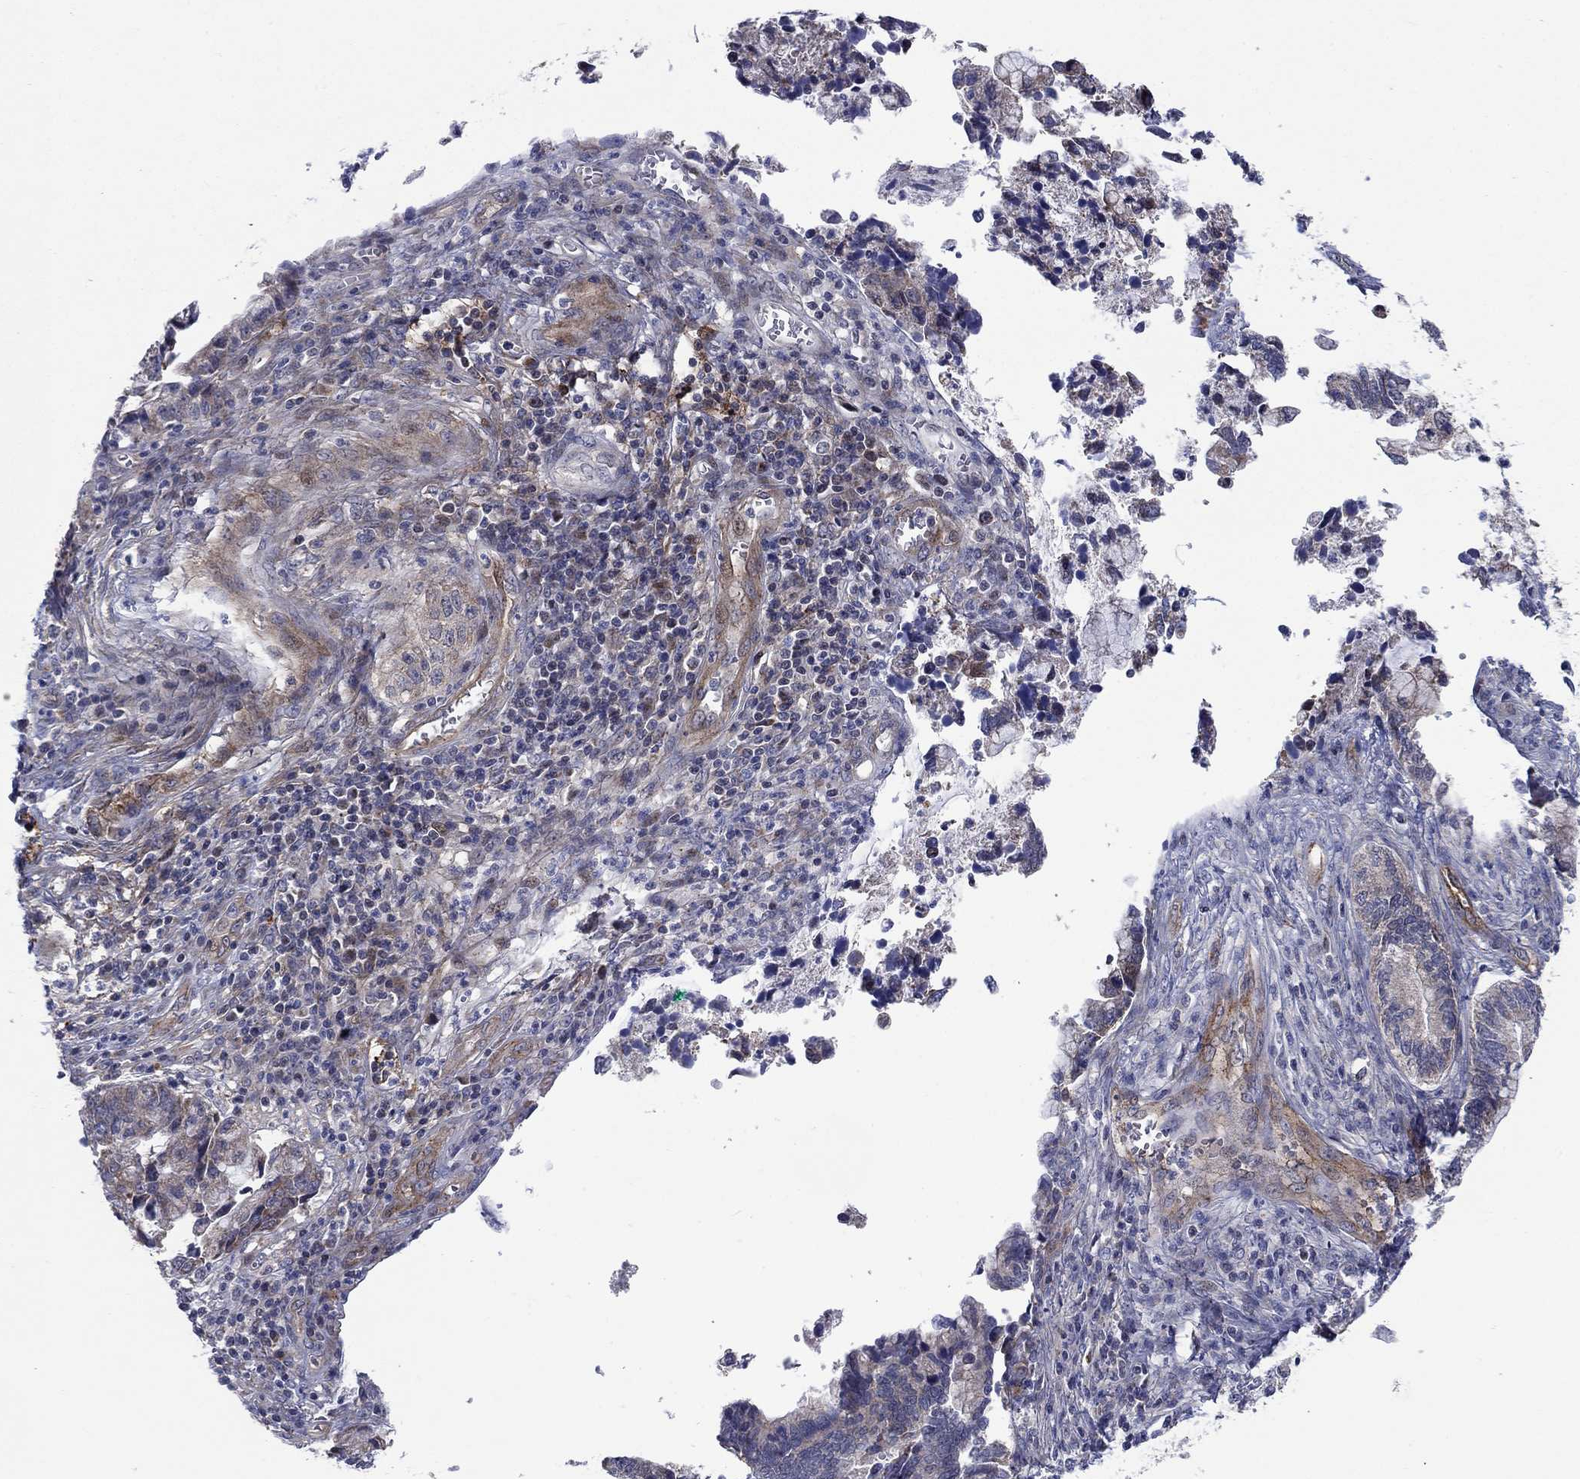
{"staining": {"intensity": "moderate", "quantity": "25%-75%", "location": "cytoplasmic/membranous"}, "tissue": "cervical cancer", "cell_type": "Tumor cells", "image_type": "cancer", "snomed": [{"axis": "morphology", "description": "Adenocarcinoma, NOS"}, {"axis": "topography", "description": "Cervix"}], "caption": "About 25%-75% of tumor cells in cervical adenocarcinoma demonstrate moderate cytoplasmic/membranous protein positivity as visualized by brown immunohistochemical staining.", "gene": "SLC35F2", "patient": {"sex": "female", "age": 44}}